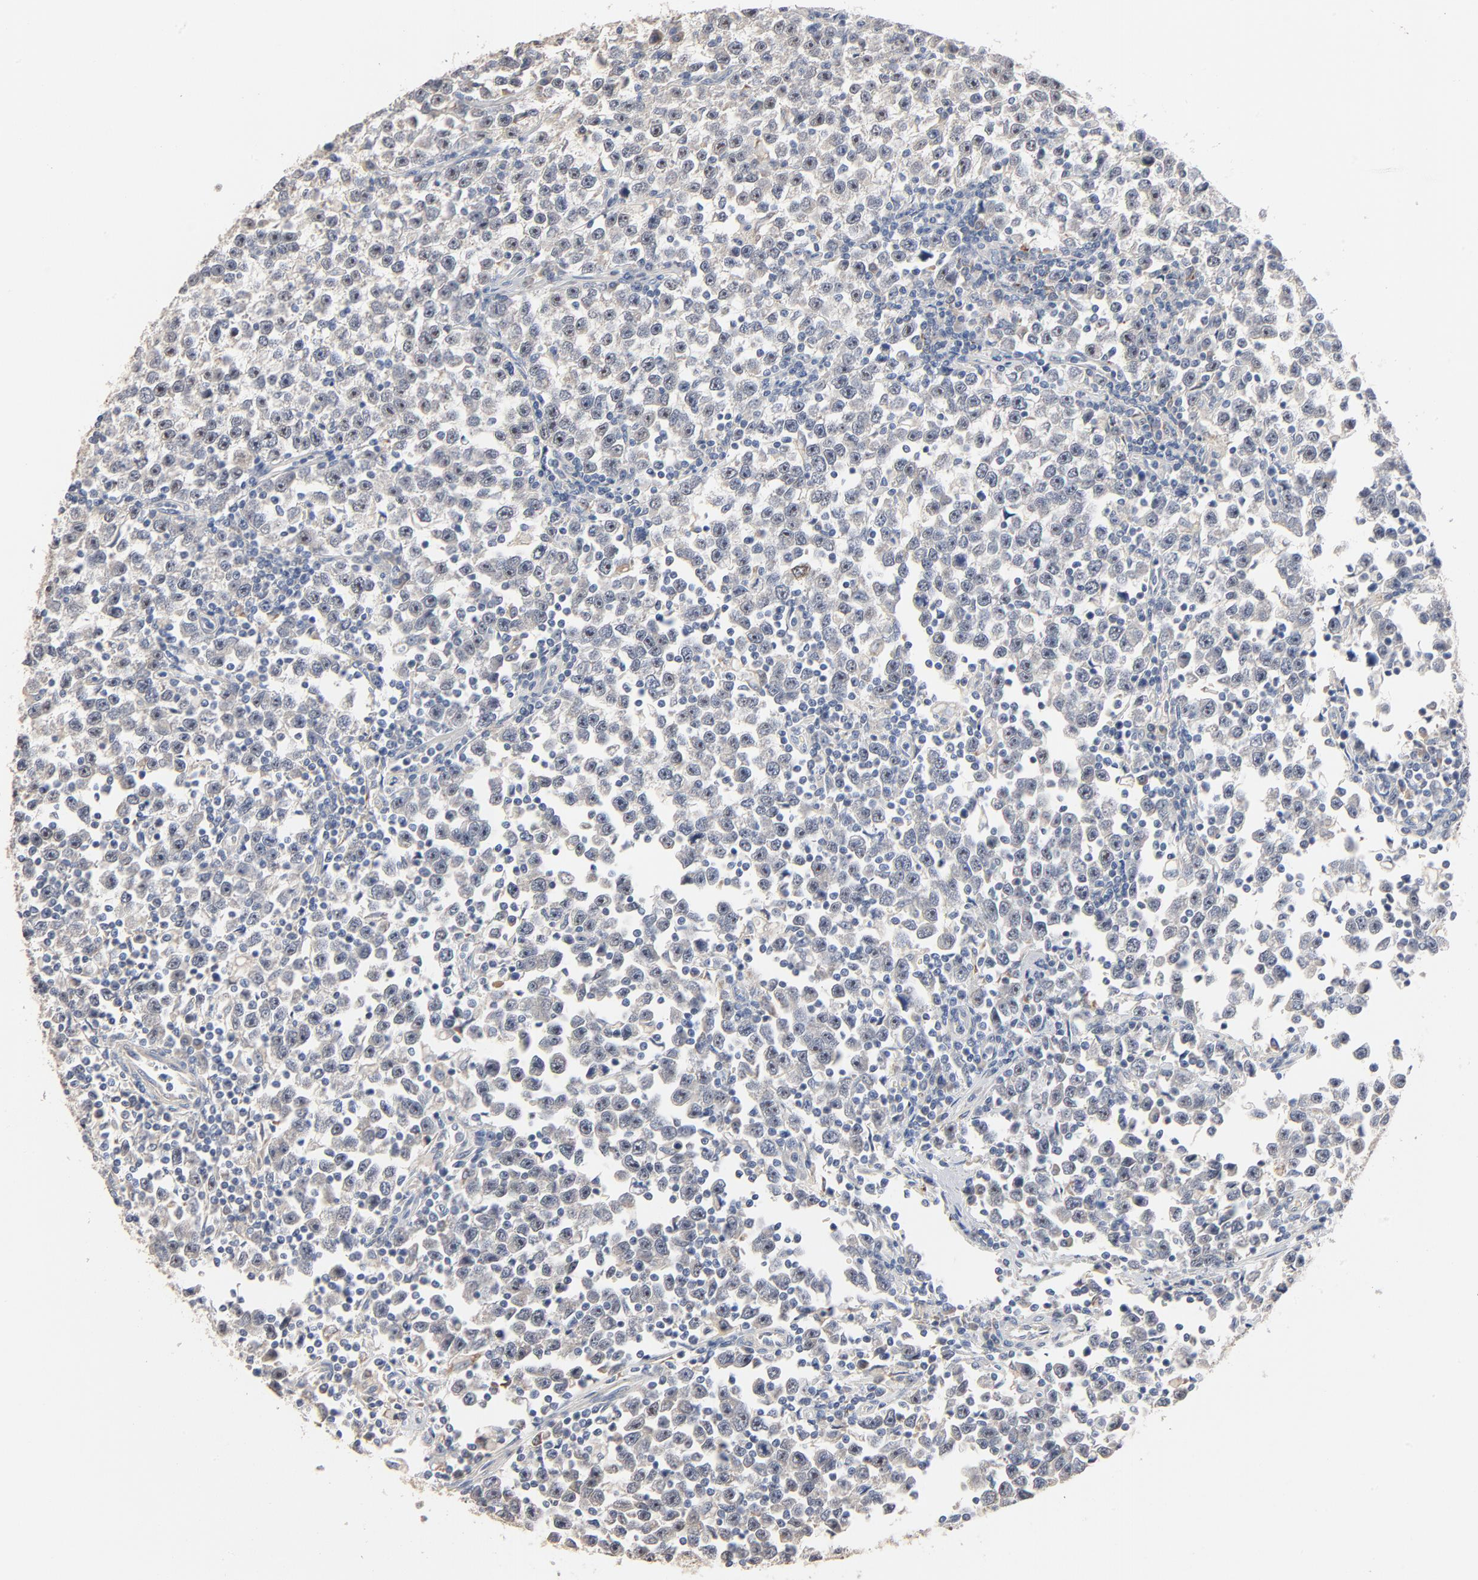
{"staining": {"intensity": "negative", "quantity": "none", "location": "none"}, "tissue": "testis cancer", "cell_type": "Tumor cells", "image_type": "cancer", "snomed": [{"axis": "morphology", "description": "Seminoma, NOS"}, {"axis": "topography", "description": "Testis"}], "caption": "Immunohistochemistry histopathology image of human testis cancer (seminoma) stained for a protein (brown), which shows no expression in tumor cells.", "gene": "ZDHHC8", "patient": {"sex": "male", "age": 43}}